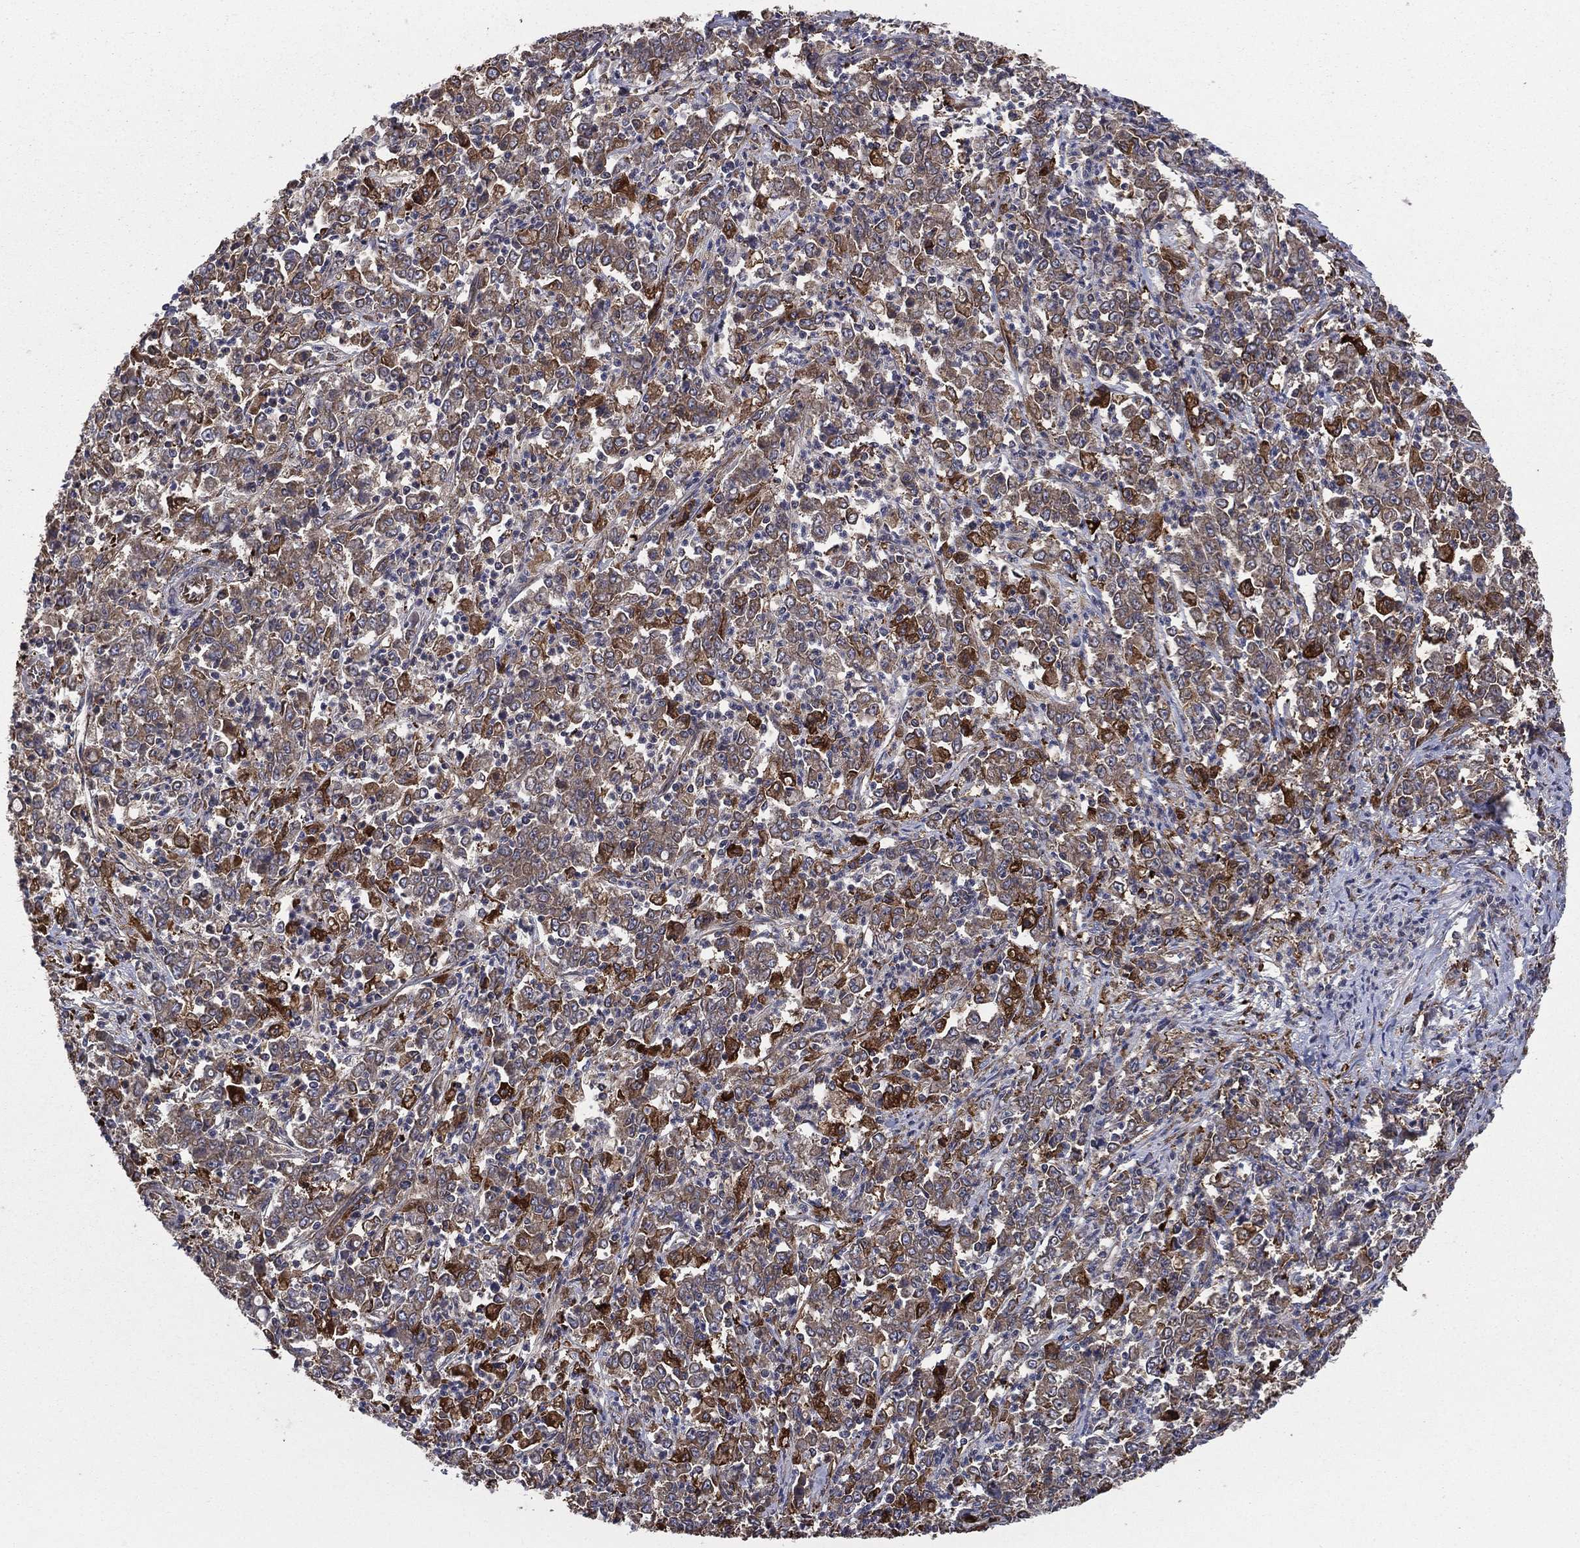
{"staining": {"intensity": "moderate", "quantity": ">75%", "location": "cytoplasmic/membranous"}, "tissue": "stomach cancer", "cell_type": "Tumor cells", "image_type": "cancer", "snomed": [{"axis": "morphology", "description": "Adenocarcinoma, NOS"}, {"axis": "topography", "description": "Stomach, lower"}], "caption": "Protein expression analysis of human stomach adenocarcinoma reveals moderate cytoplasmic/membranous expression in about >75% of tumor cells.", "gene": "C2orf76", "patient": {"sex": "female", "age": 71}}